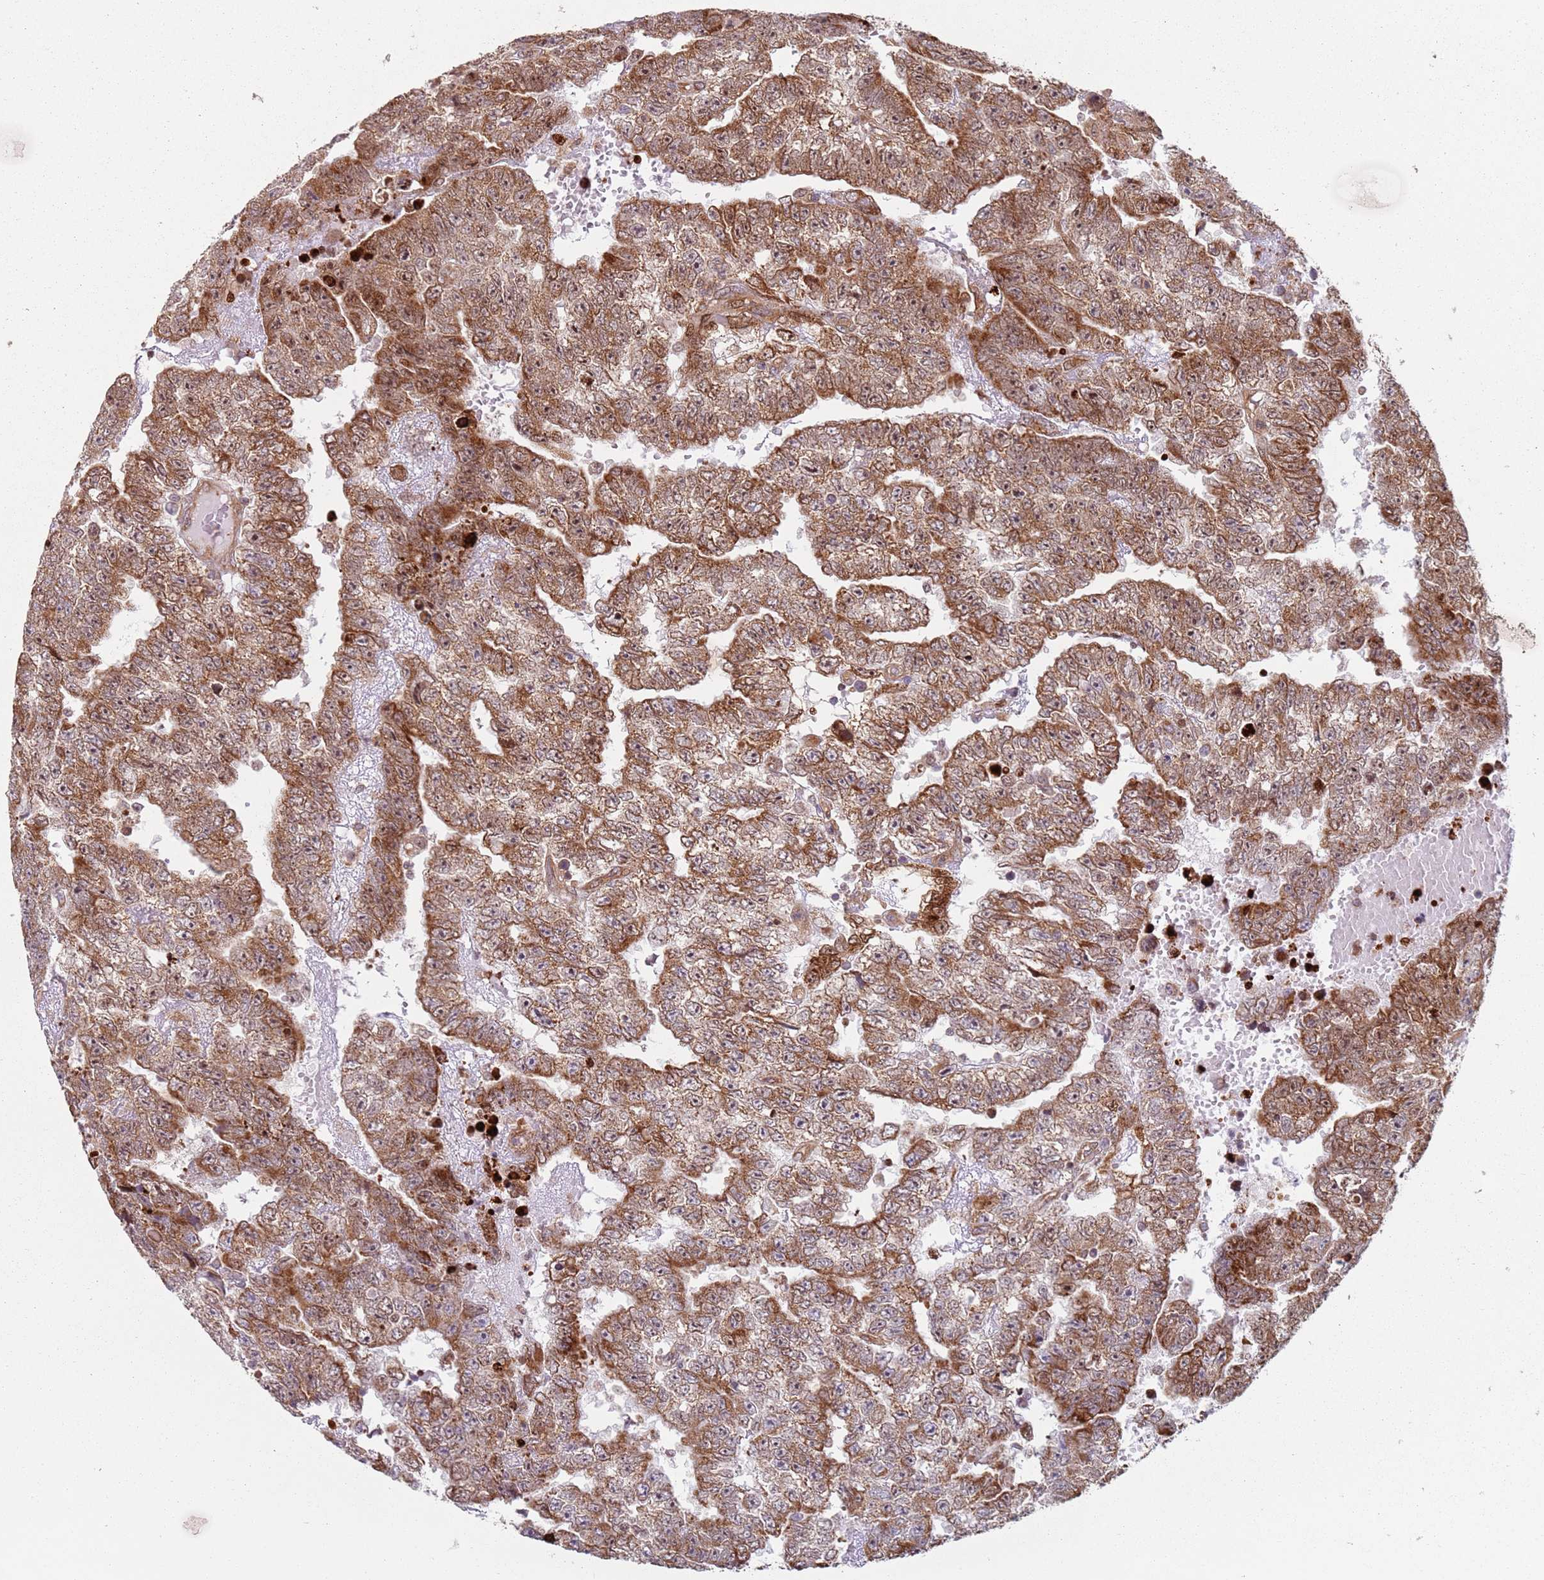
{"staining": {"intensity": "strong", "quantity": ">75%", "location": "cytoplasmic/membranous,nuclear"}, "tissue": "testis cancer", "cell_type": "Tumor cells", "image_type": "cancer", "snomed": [{"axis": "morphology", "description": "Carcinoma, Embryonal, NOS"}, {"axis": "topography", "description": "Testis"}], "caption": "A high-resolution histopathology image shows IHC staining of testis cancer, which displays strong cytoplasmic/membranous and nuclear staining in about >75% of tumor cells.", "gene": "HNRNPLL", "patient": {"sex": "male", "age": 25}}